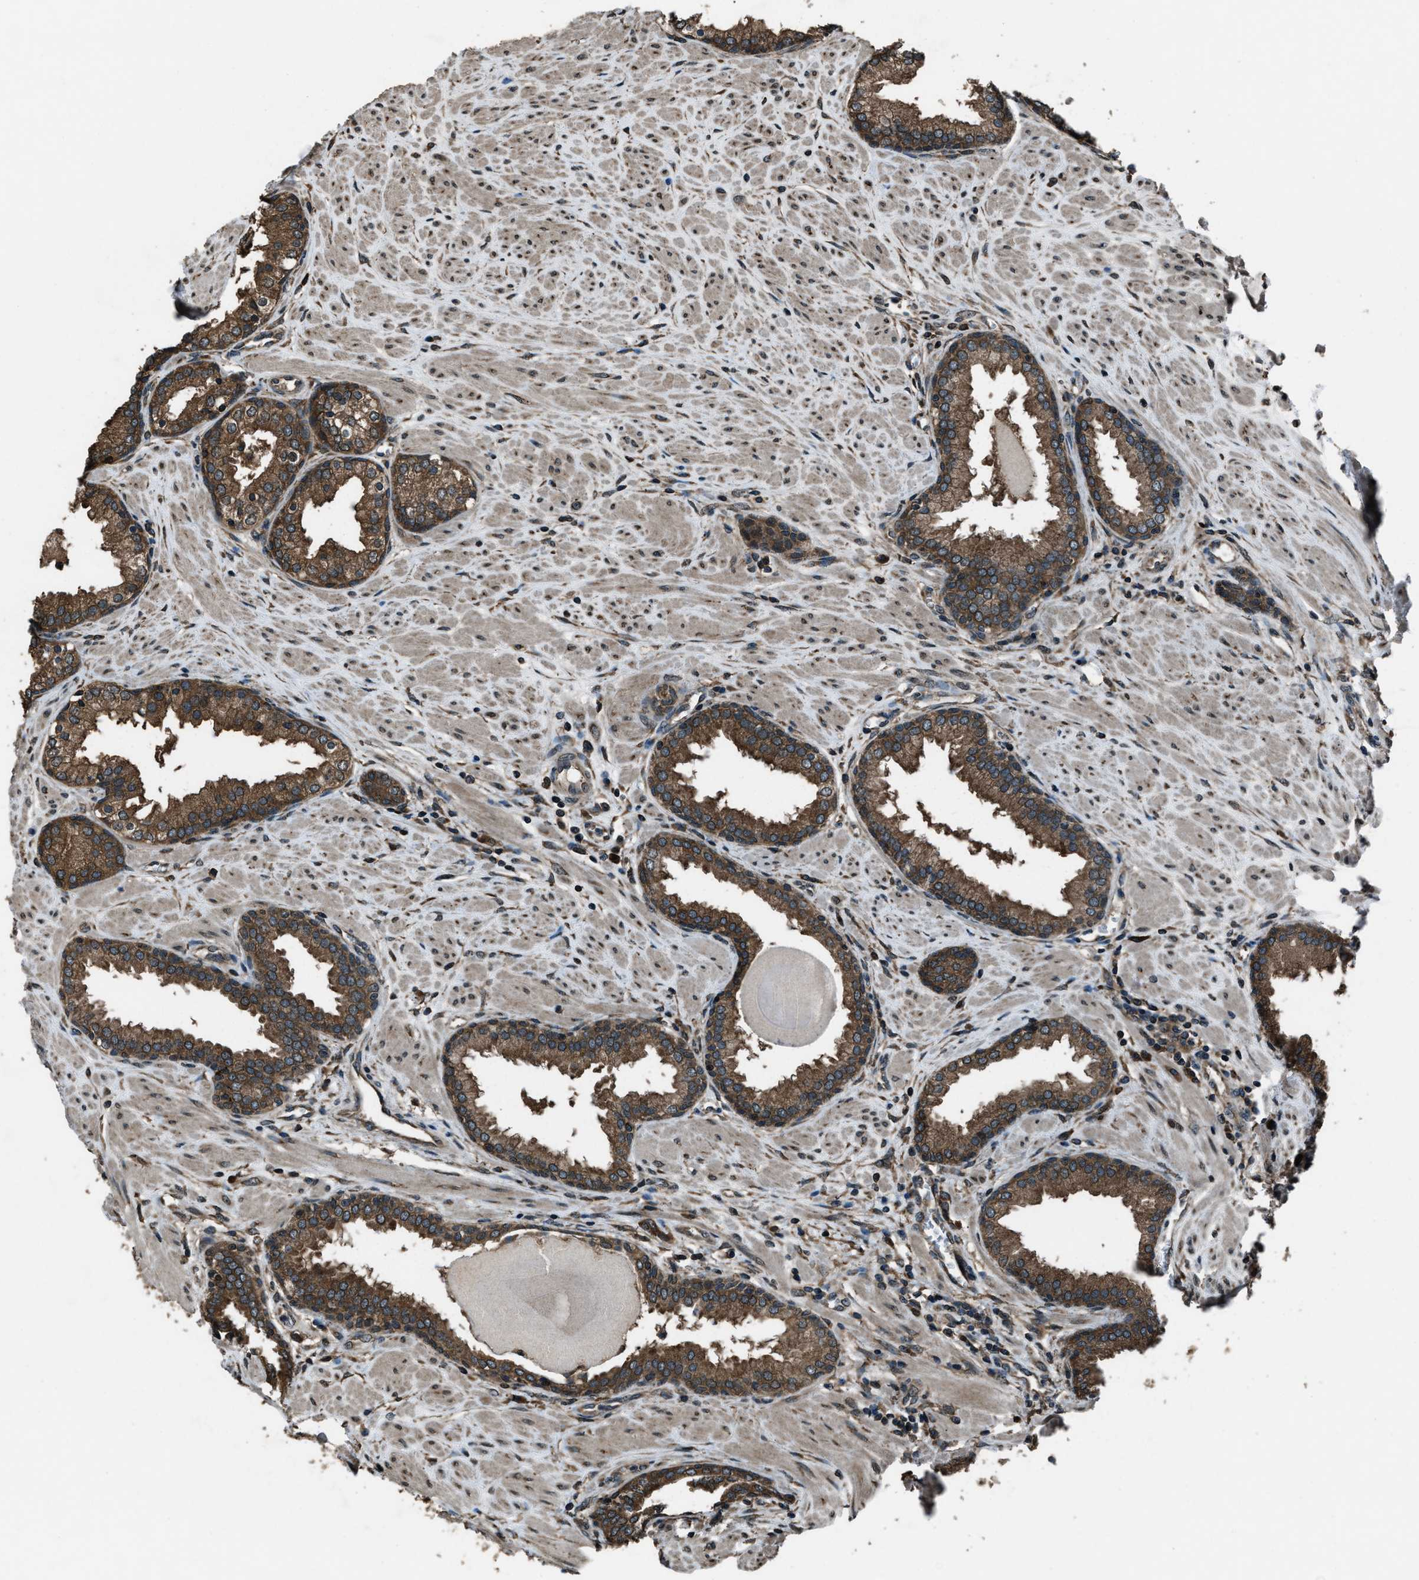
{"staining": {"intensity": "moderate", "quantity": ">75%", "location": "cytoplasmic/membranous"}, "tissue": "prostate", "cell_type": "Glandular cells", "image_type": "normal", "snomed": [{"axis": "morphology", "description": "Normal tissue, NOS"}, {"axis": "topography", "description": "Prostate"}], "caption": "Benign prostate reveals moderate cytoplasmic/membranous positivity in approximately >75% of glandular cells.", "gene": "TRIM4", "patient": {"sex": "male", "age": 51}}